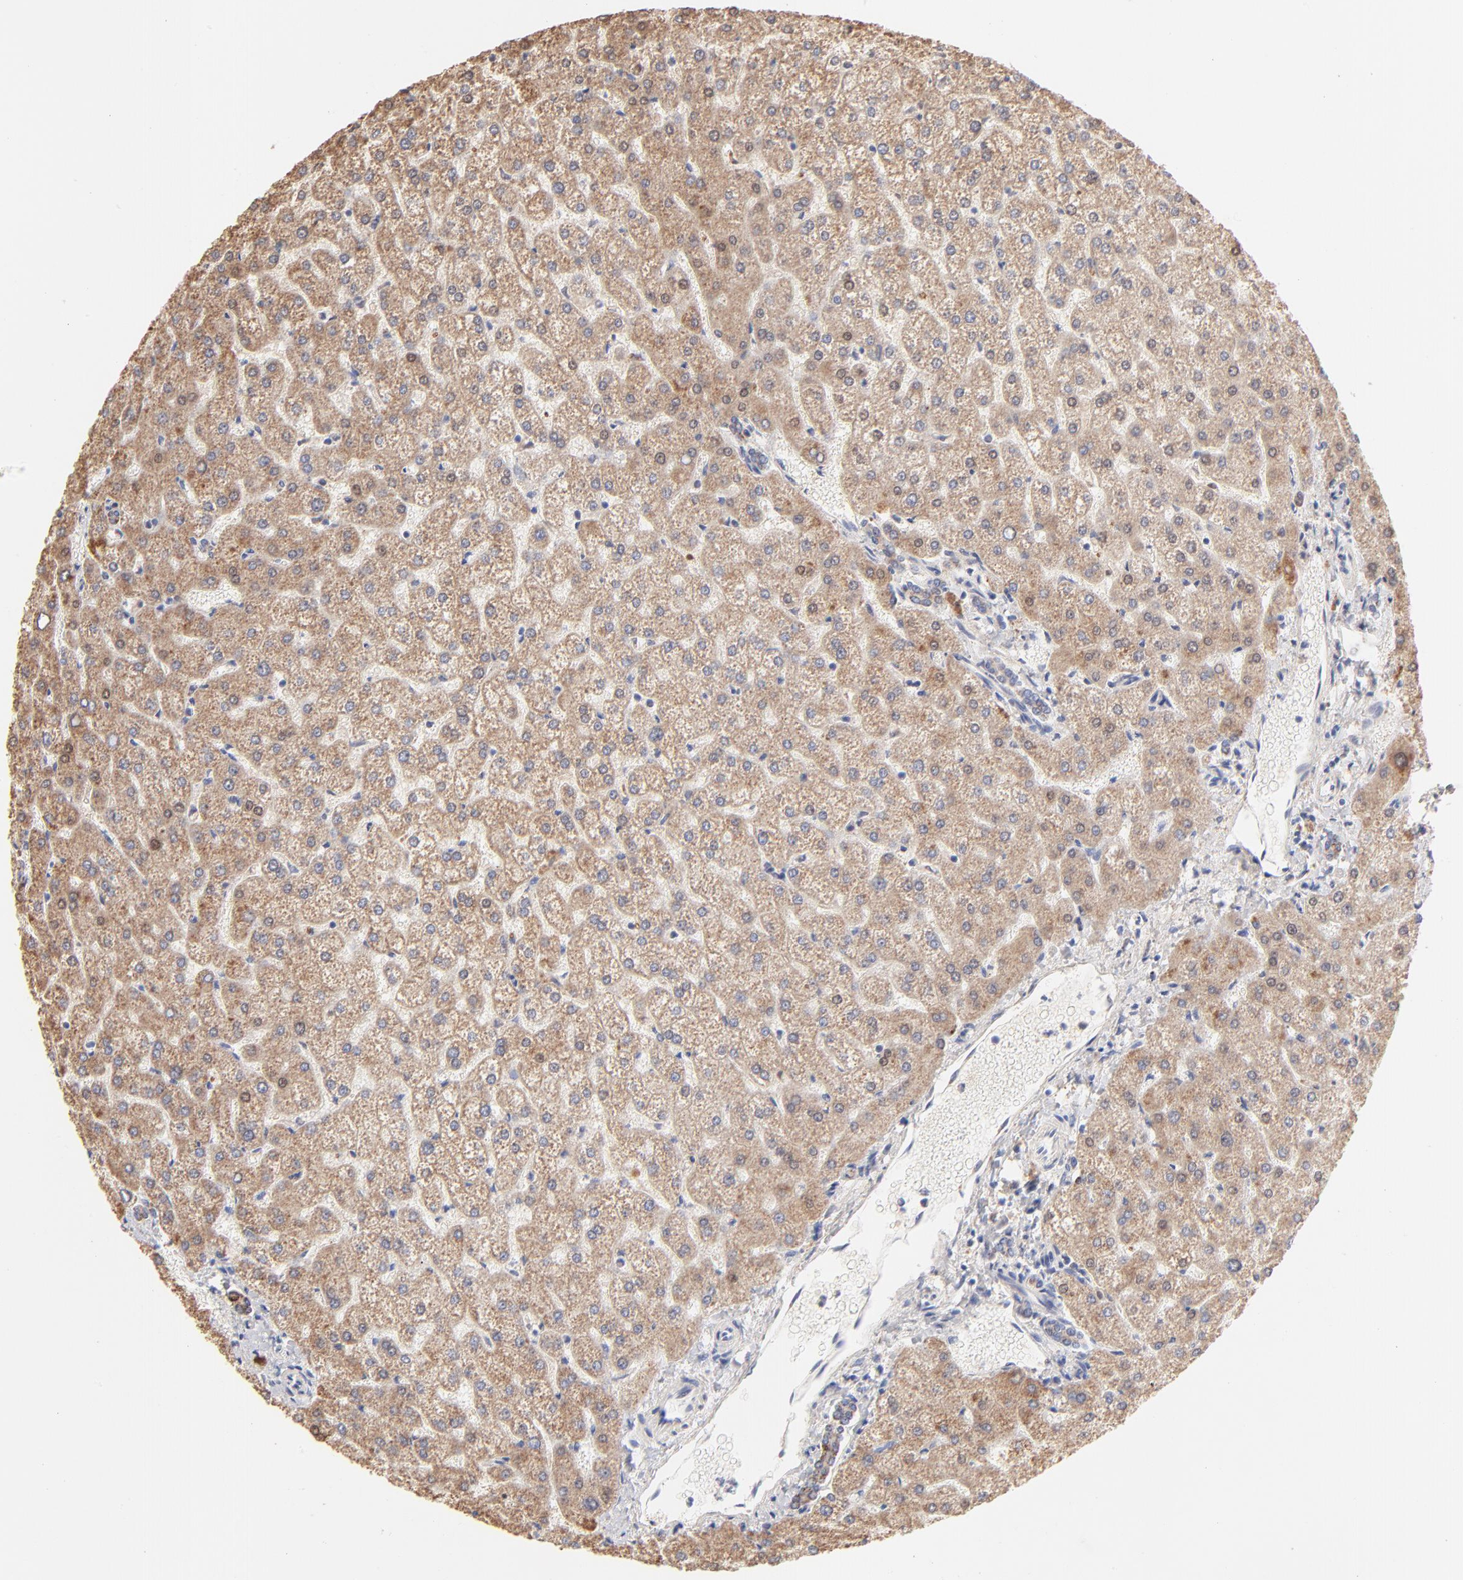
{"staining": {"intensity": "moderate", "quantity": ">75%", "location": "cytoplasmic/membranous"}, "tissue": "liver", "cell_type": "Cholangiocytes", "image_type": "normal", "snomed": [{"axis": "morphology", "description": "Normal tissue, NOS"}, {"axis": "topography", "description": "Liver"}], "caption": "Liver stained with a brown dye reveals moderate cytoplasmic/membranous positive staining in about >75% of cholangiocytes.", "gene": "TST", "patient": {"sex": "female", "age": 32}}